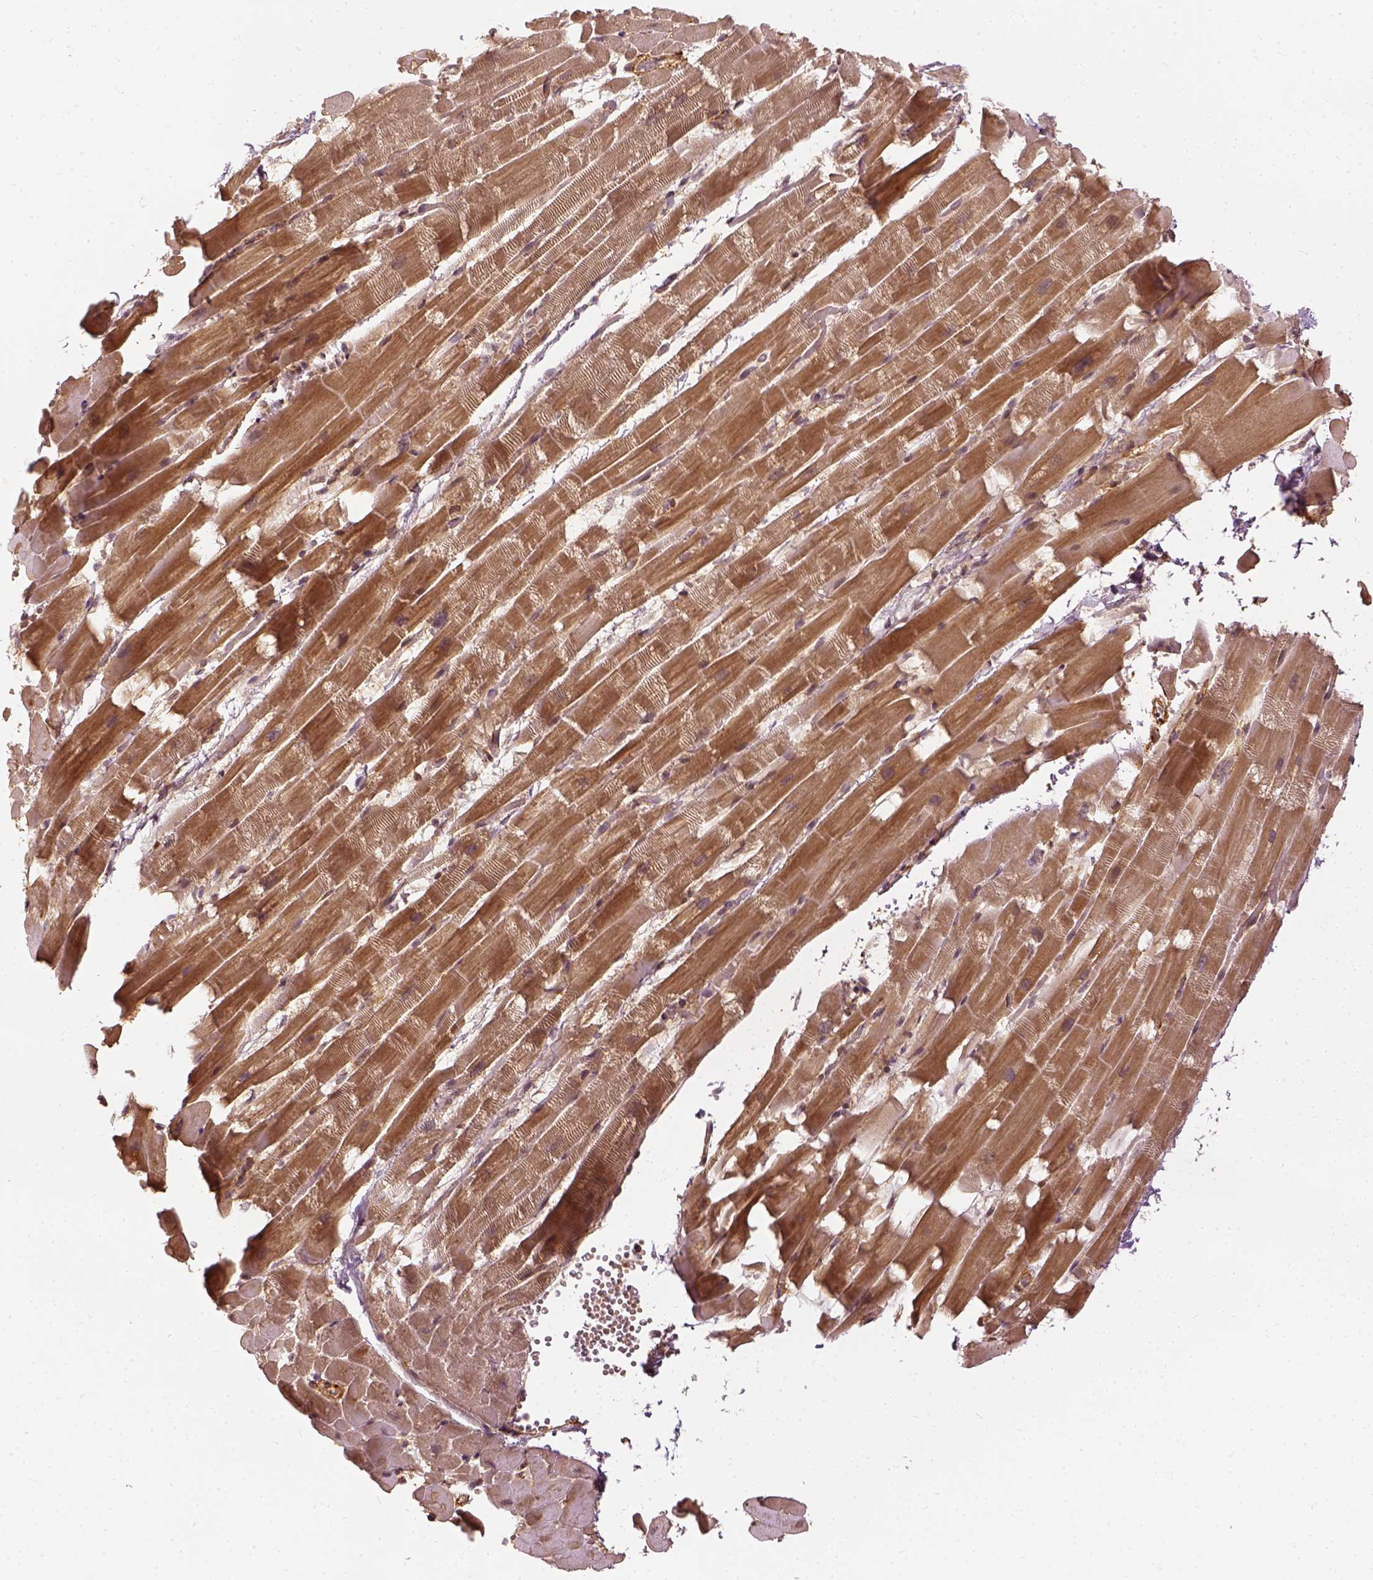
{"staining": {"intensity": "moderate", "quantity": ">75%", "location": "cytoplasmic/membranous"}, "tissue": "heart muscle", "cell_type": "Cardiomyocytes", "image_type": "normal", "snomed": [{"axis": "morphology", "description": "Normal tissue, NOS"}, {"axis": "topography", "description": "Heart"}], "caption": "Cardiomyocytes demonstrate moderate cytoplasmic/membranous positivity in about >75% of cells in benign heart muscle.", "gene": "VEGFA", "patient": {"sex": "male", "age": 37}}